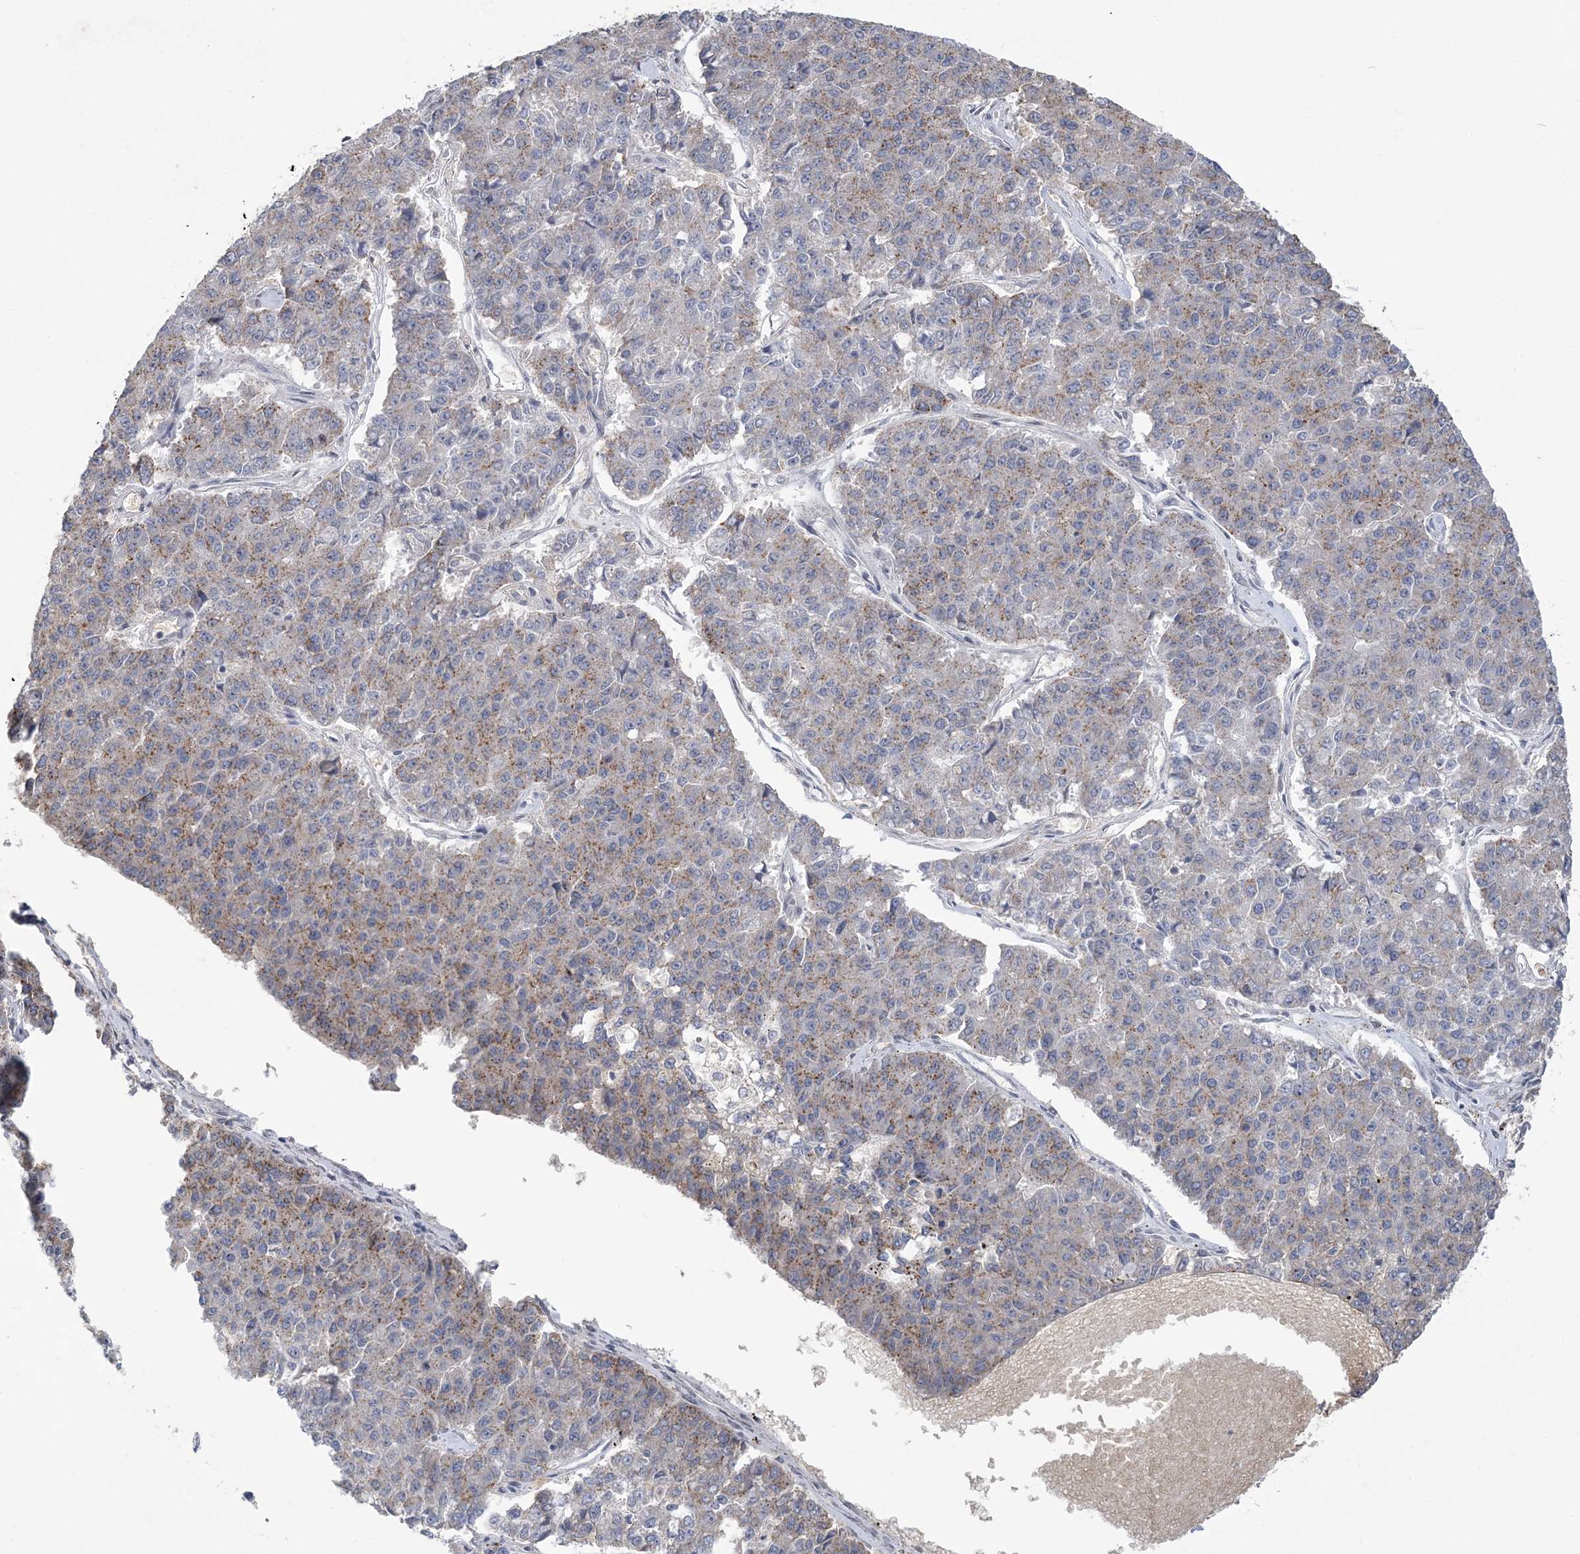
{"staining": {"intensity": "weak", "quantity": "<25%", "location": "cytoplasmic/membranous"}, "tissue": "pancreatic cancer", "cell_type": "Tumor cells", "image_type": "cancer", "snomed": [{"axis": "morphology", "description": "Adenocarcinoma, NOS"}, {"axis": "topography", "description": "Pancreas"}], "caption": "Tumor cells show no significant positivity in pancreatic adenocarcinoma.", "gene": "ZBTB7A", "patient": {"sex": "male", "age": 50}}